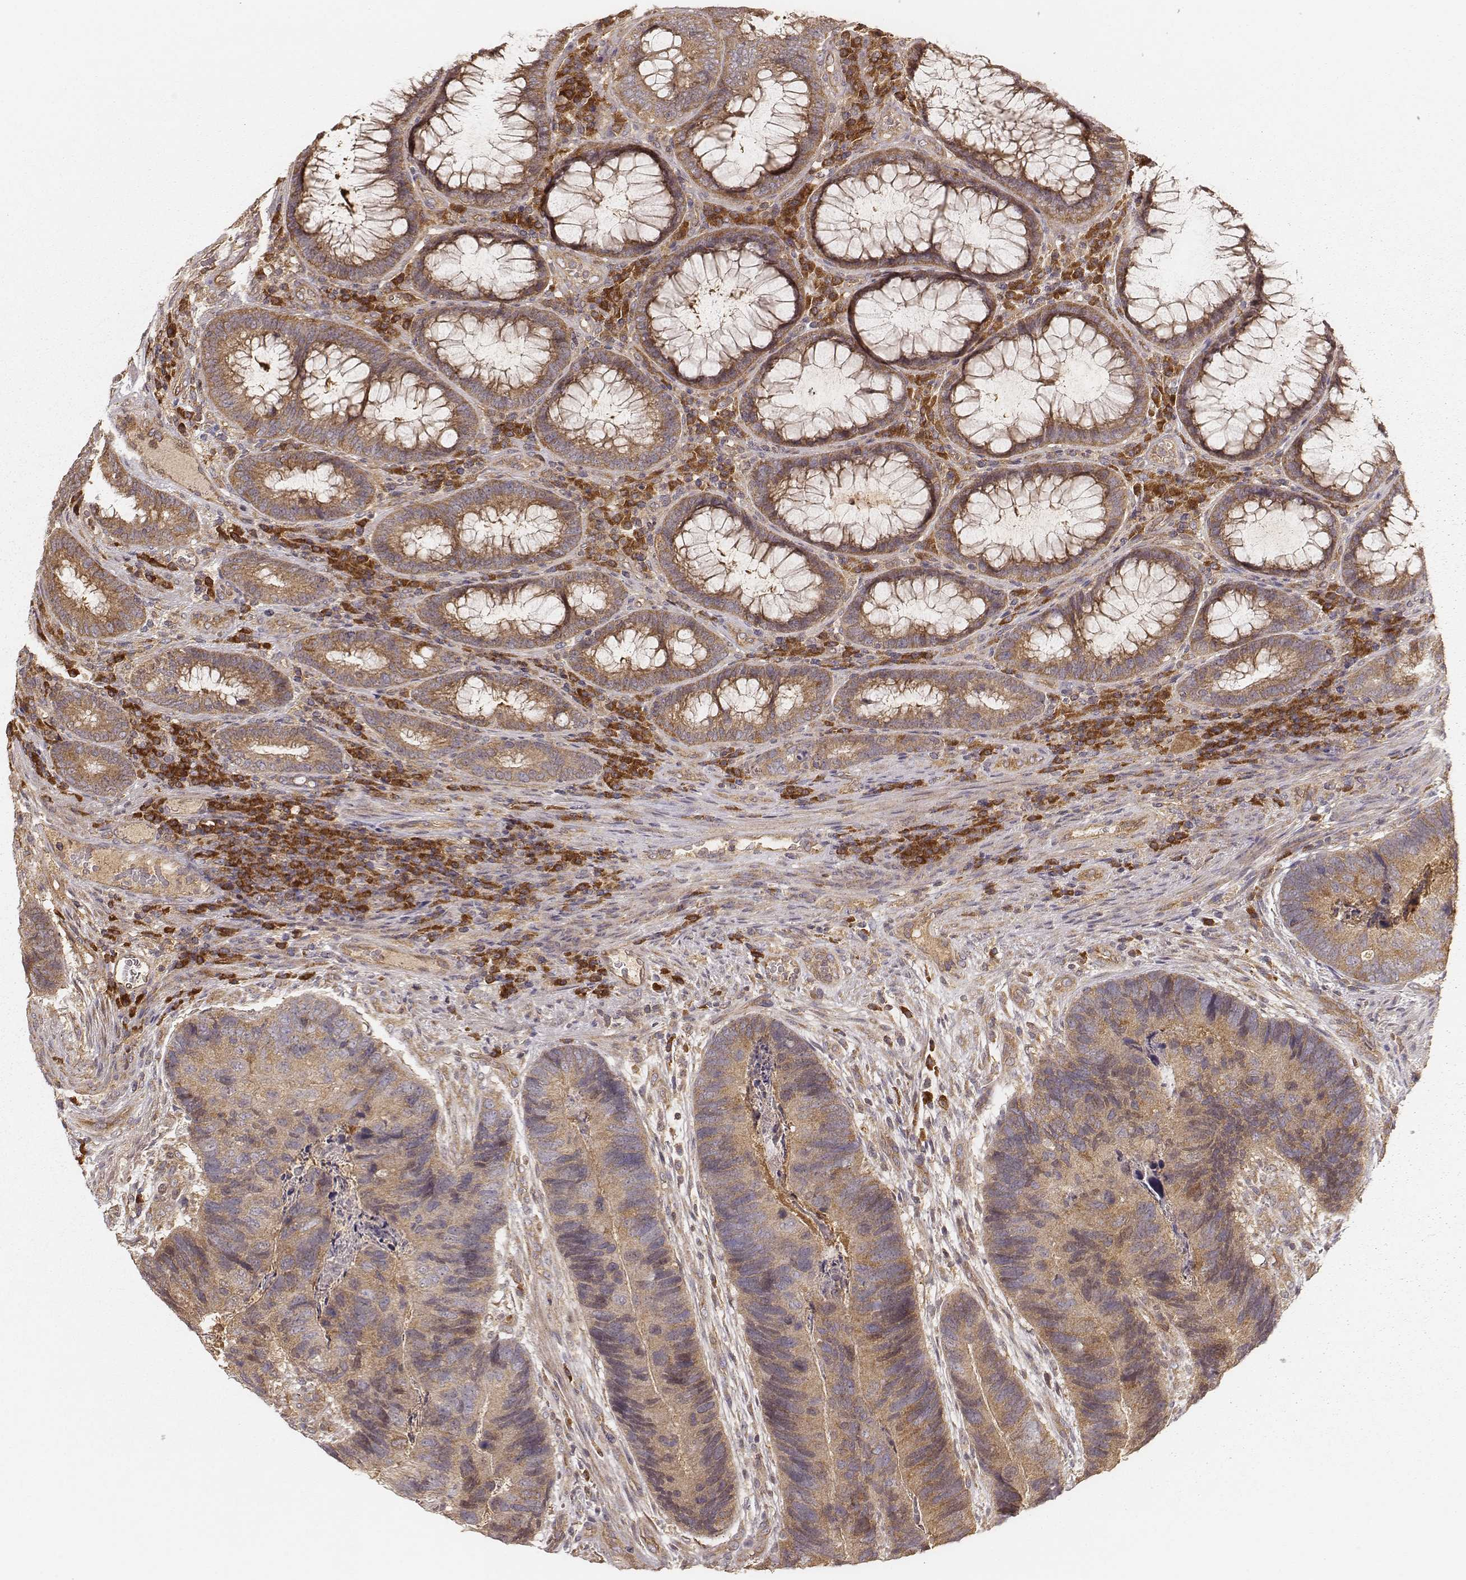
{"staining": {"intensity": "moderate", "quantity": ">75%", "location": "cytoplasmic/membranous"}, "tissue": "colorectal cancer", "cell_type": "Tumor cells", "image_type": "cancer", "snomed": [{"axis": "morphology", "description": "Adenocarcinoma, NOS"}, {"axis": "topography", "description": "Colon"}], "caption": "Adenocarcinoma (colorectal) was stained to show a protein in brown. There is medium levels of moderate cytoplasmic/membranous positivity in about >75% of tumor cells. The staining was performed using DAB, with brown indicating positive protein expression. Nuclei are stained blue with hematoxylin.", "gene": "CARS1", "patient": {"sex": "female", "age": 67}}